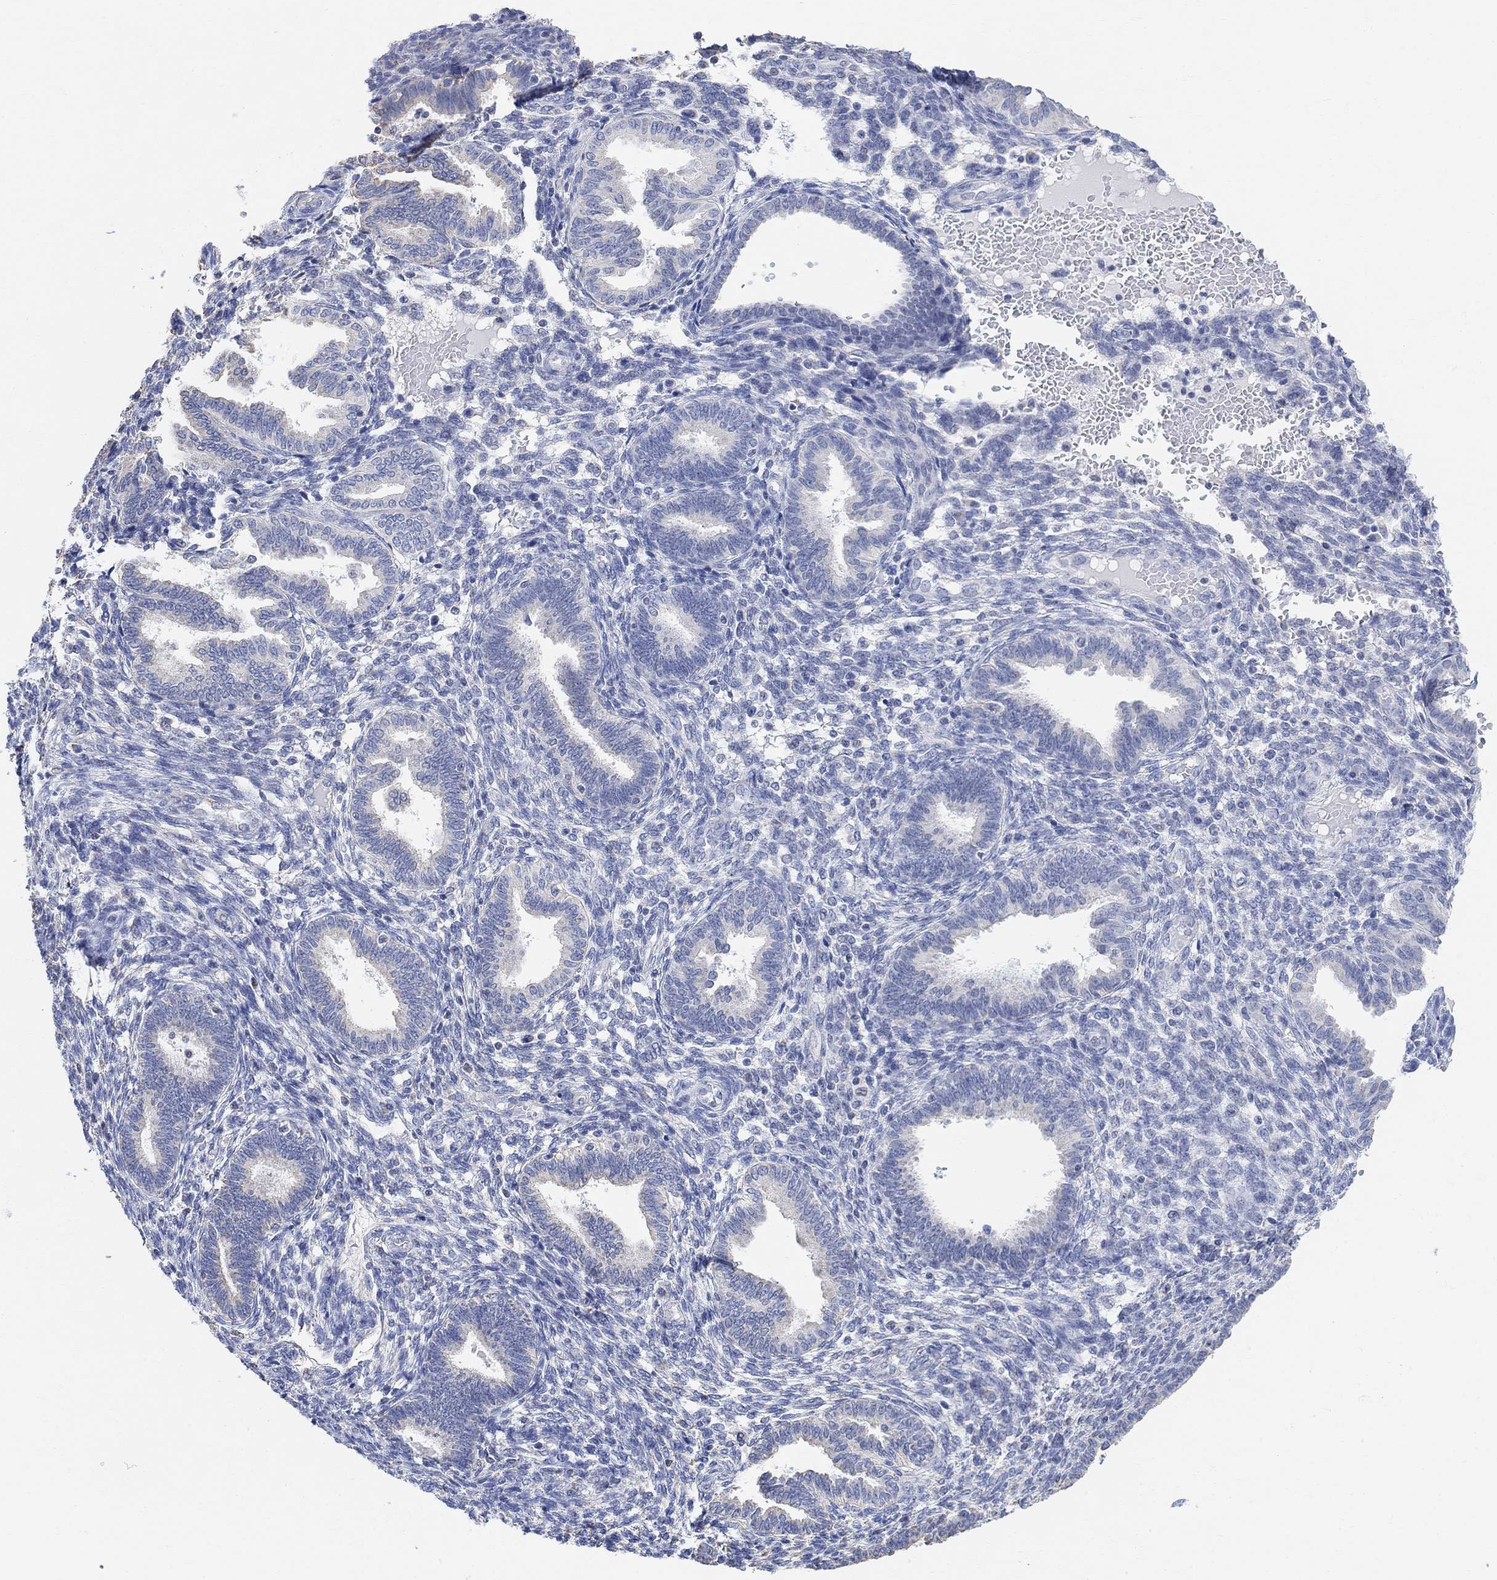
{"staining": {"intensity": "negative", "quantity": "none", "location": "none"}, "tissue": "endometrium", "cell_type": "Cells in endometrial stroma", "image_type": "normal", "snomed": [{"axis": "morphology", "description": "Normal tissue, NOS"}, {"axis": "topography", "description": "Endometrium"}], "caption": "The image reveals no staining of cells in endometrial stroma in normal endometrium.", "gene": "SYT12", "patient": {"sex": "female", "age": 42}}